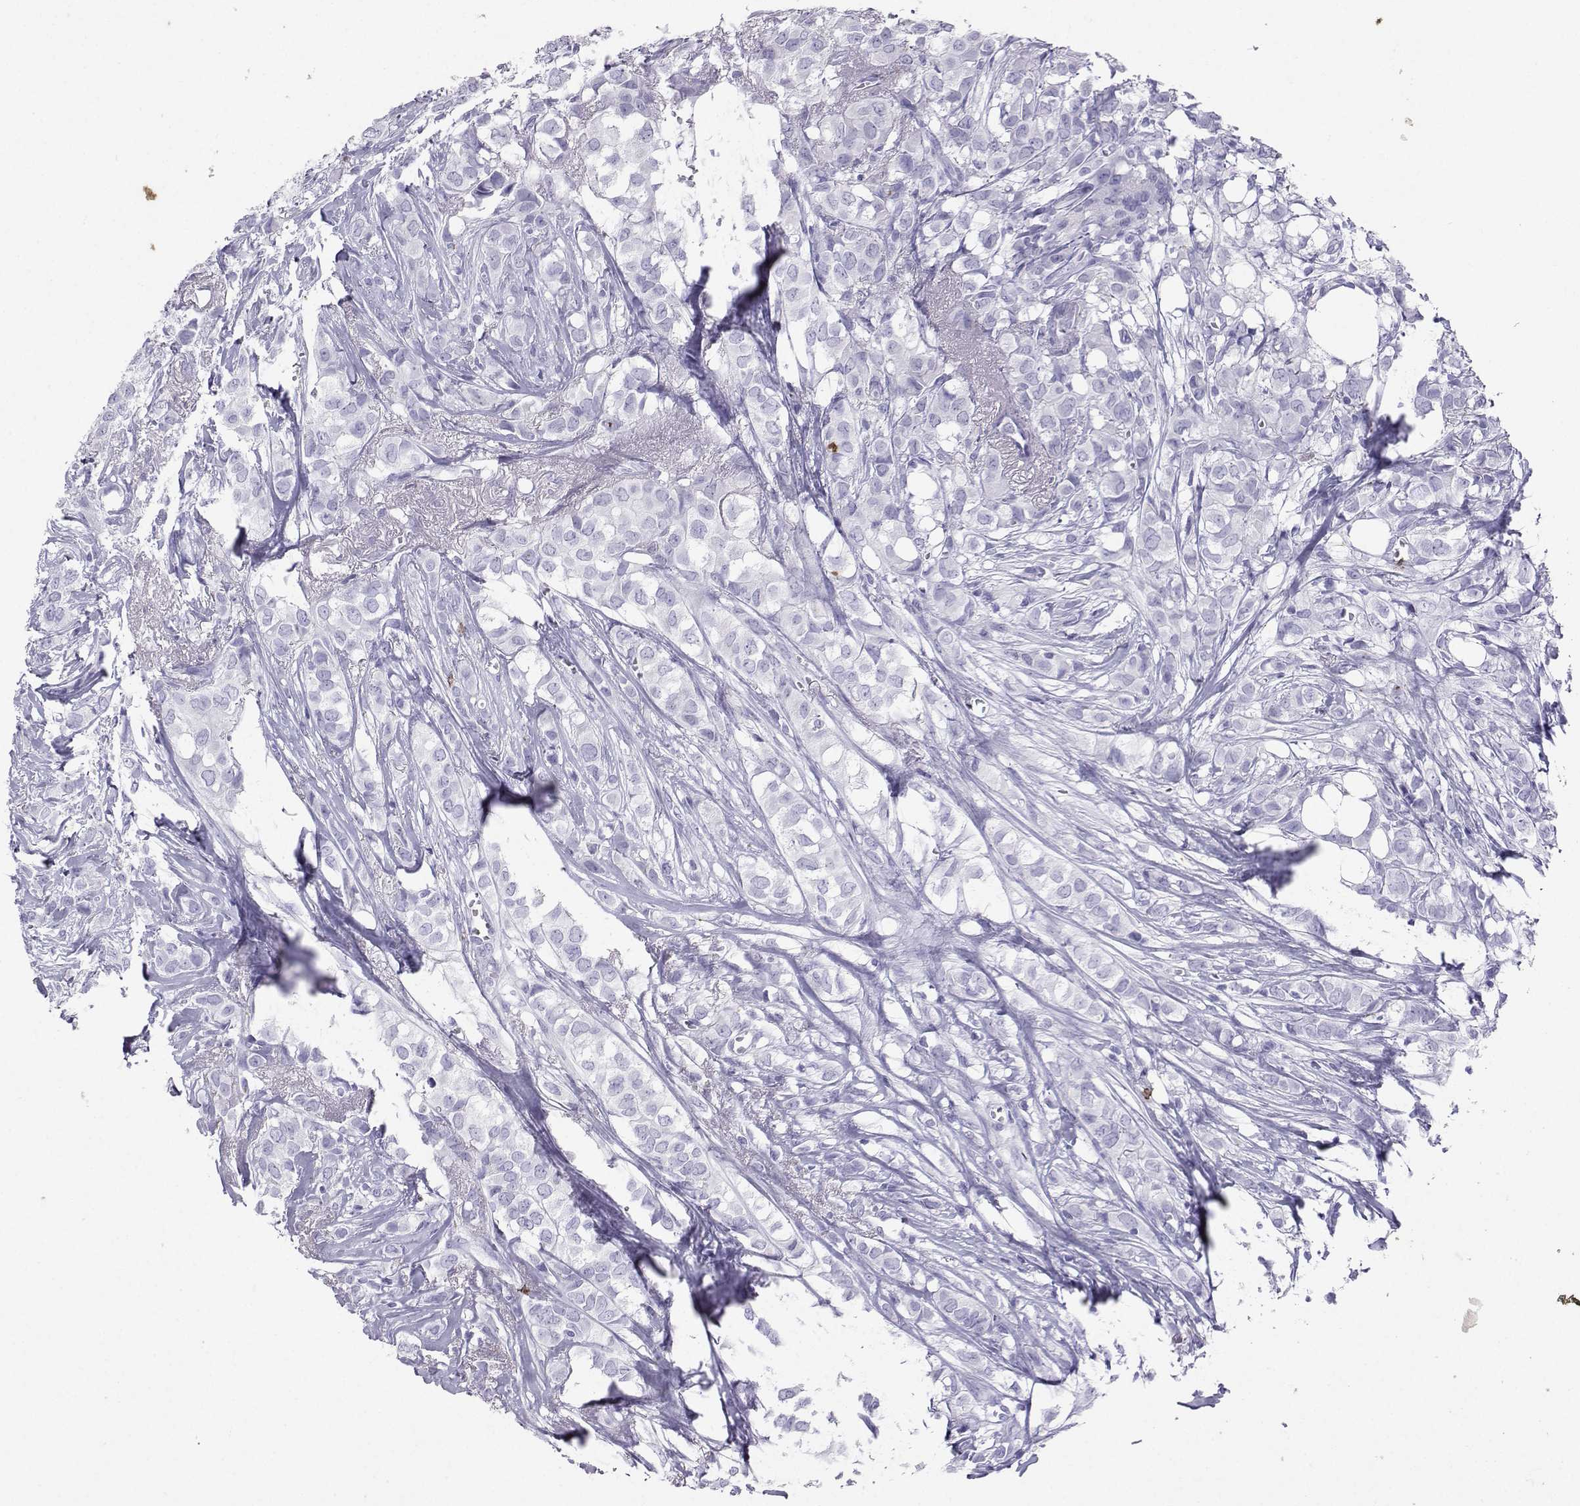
{"staining": {"intensity": "negative", "quantity": "none", "location": "none"}, "tissue": "breast cancer", "cell_type": "Tumor cells", "image_type": "cancer", "snomed": [{"axis": "morphology", "description": "Duct carcinoma"}, {"axis": "topography", "description": "Breast"}], "caption": "This is an immunohistochemistry (IHC) photomicrograph of breast cancer (invasive ductal carcinoma). There is no staining in tumor cells.", "gene": "LORICRIN", "patient": {"sex": "female", "age": 85}}